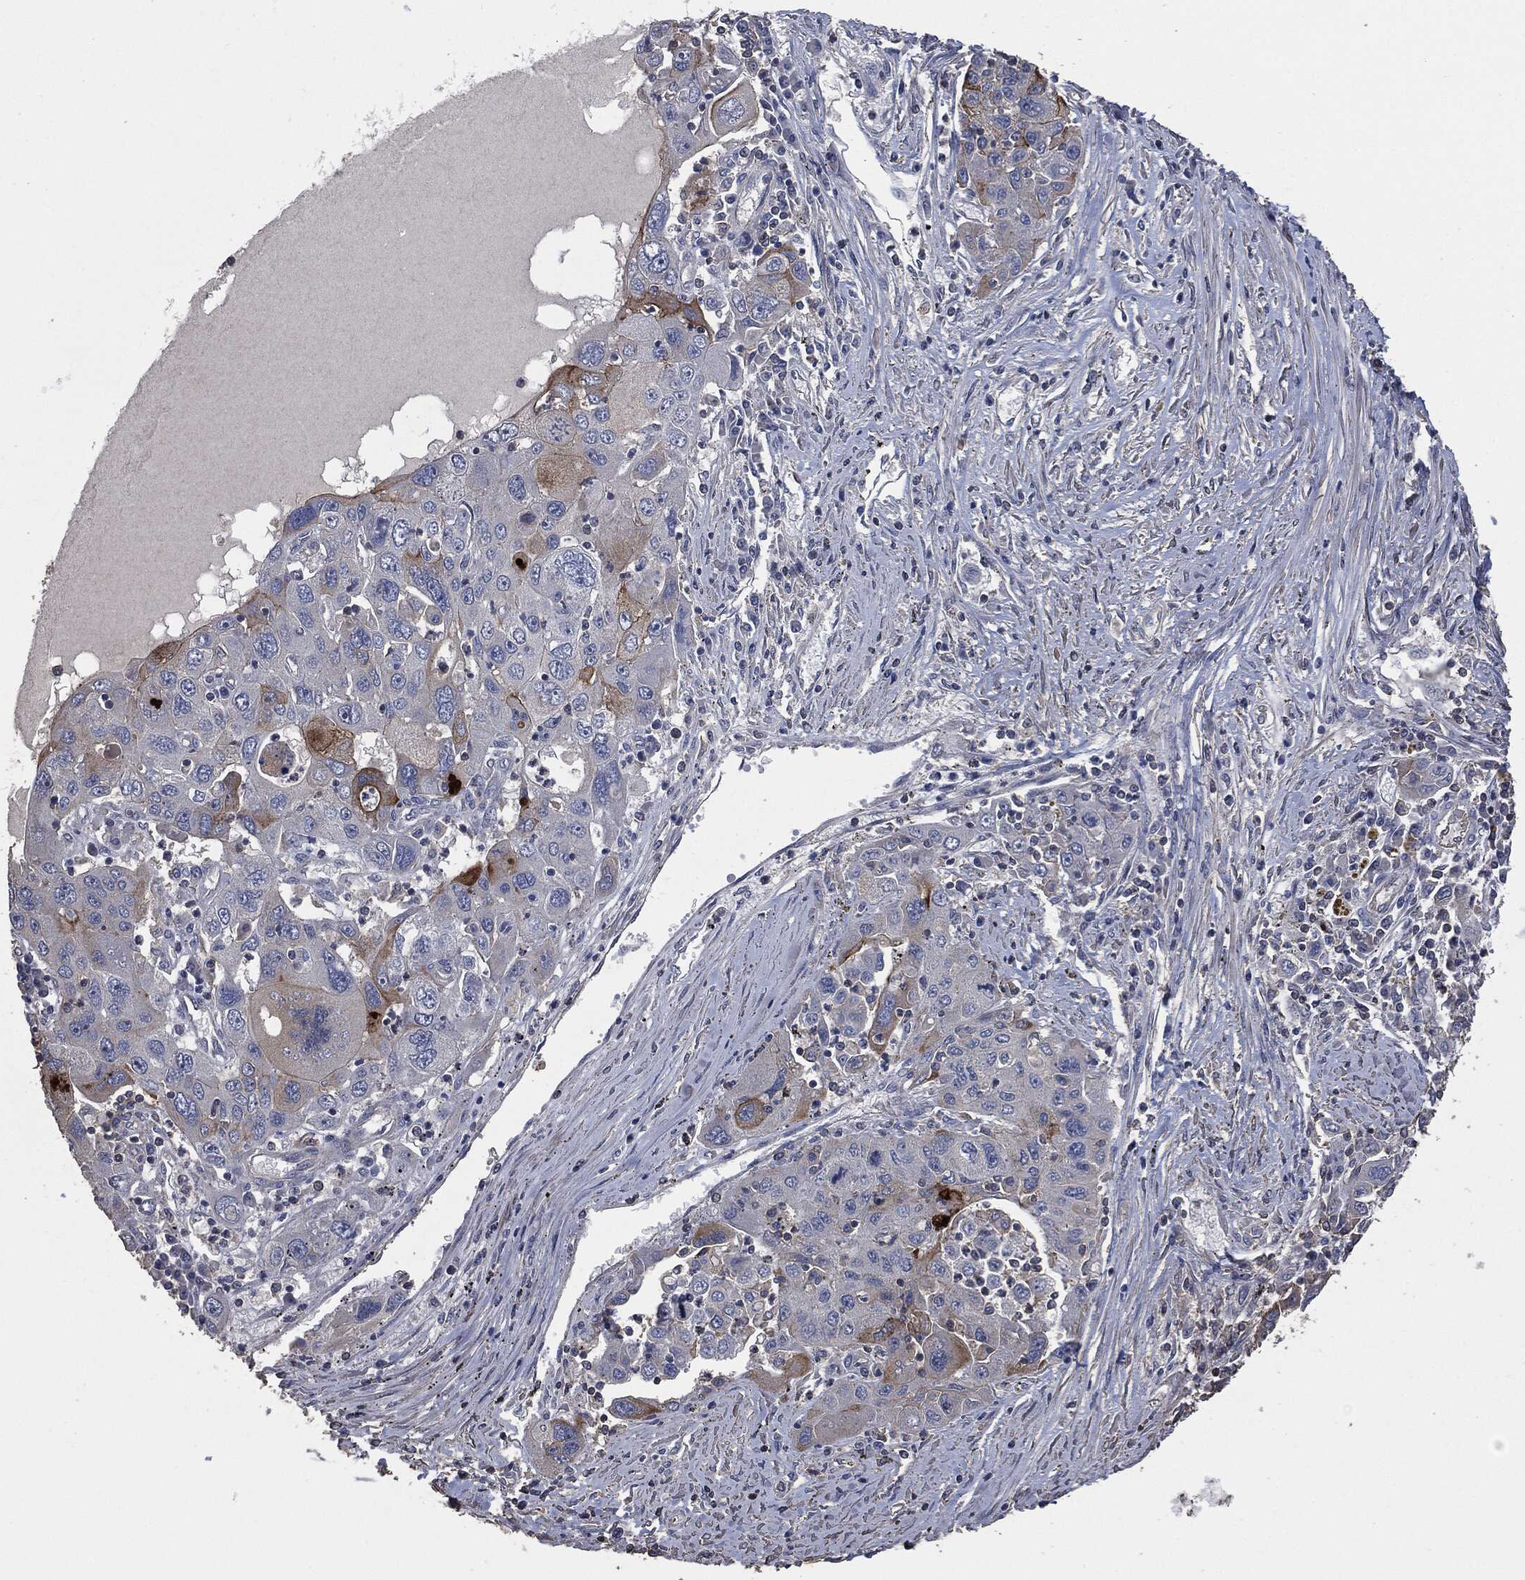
{"staining": {"intensity": "strong", "quantity": "<25%", "location": "cytoplasmic/membranous"}, "tissue": "stomach cancer", "cell_type": "Tumor cells", "image_type": "cancer", "snomed": [{"axis": "morphology", "description": "Adenocarcinoma, NOS"}, {"axis": "topography", "description": "Stomach"}], "caption": "Brown immunohistochemical staining in human stomach cancer displays strong cytoplasmic/membranous positivity in approximately <25% of tumor cells.", "gene": "MSLN", "patient": {"sex": "male", "age": 56}}